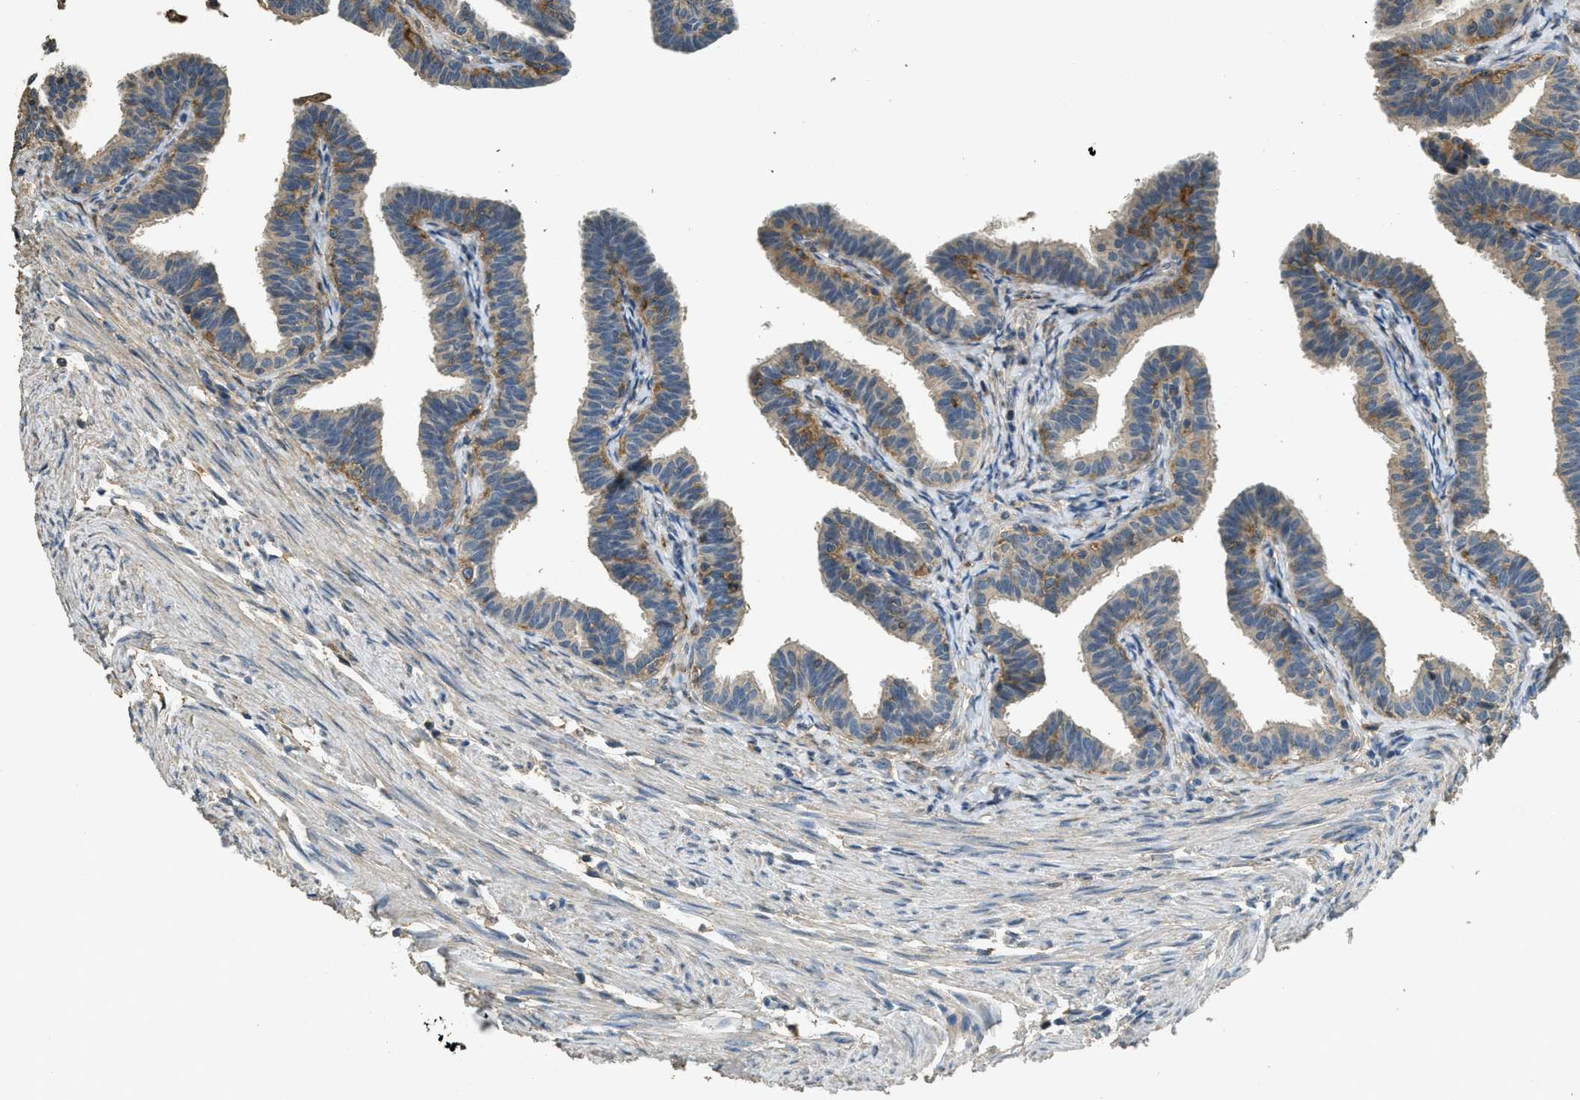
{"staining": {"intensity": "moderate", "quantity": "25%-75%", "location": "cytoplasmic/membranous"}, "tissue": "fallopian tube", "cell_type": "Glandular cells", "image_type": "normal", "snomed": [{"axis": "morphology", "description": "Normal tissue, NOS"}, {"axis": "topography", "description": "Fallopian tube"}, {"axis": "topography", "description": "Ovary"}], "caption": "An image of fallopian tube stained for a protein exhibits moderate cytoplasmic/membranous brown staining in glandular cells. (DAB IHC, brown staining for protein, blue staining for nuclei).", "gene": "CD276", "patient": {"sex": "female", "age": 23}}